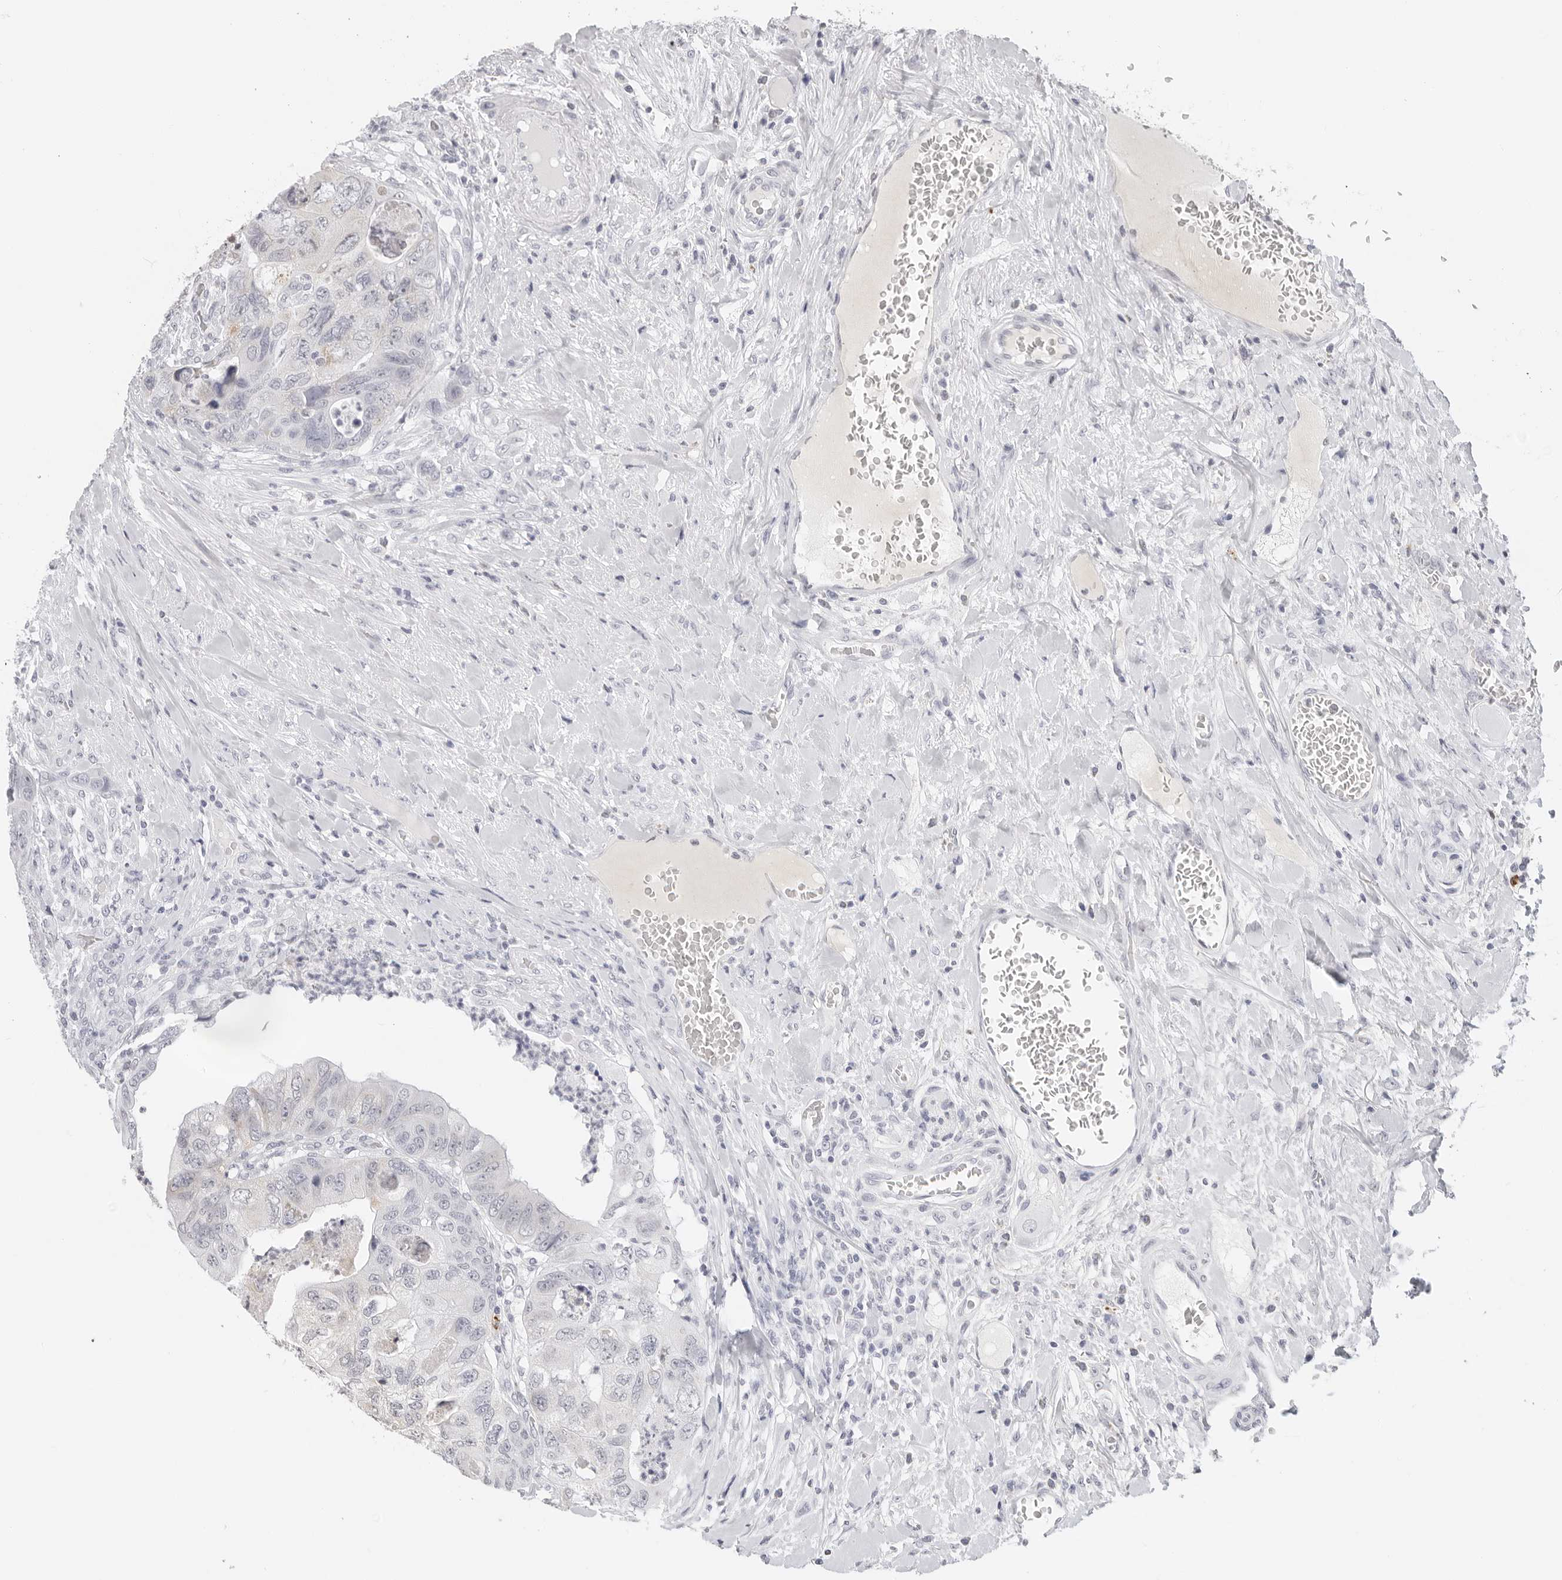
{"staining": {"intensity": "negative", "quantity": "none", "location": "none"}, "tissue": "colorectal cancer", "cell_type": "Tumor cells", "image_type": "cancer", "snomed": [{"axis": "morphology", "description": "Adenocarcinoma, NOS"}, {"axis": "topography", "description": "Rectum"}], "caption": "IHC photomicrograph of colorectal adenocarcinoma stained for a protein (brown), which reveals no positivity in tumor cells.", "gene": "AGMAT", "patient": {"sex": "male", "age": 63}}